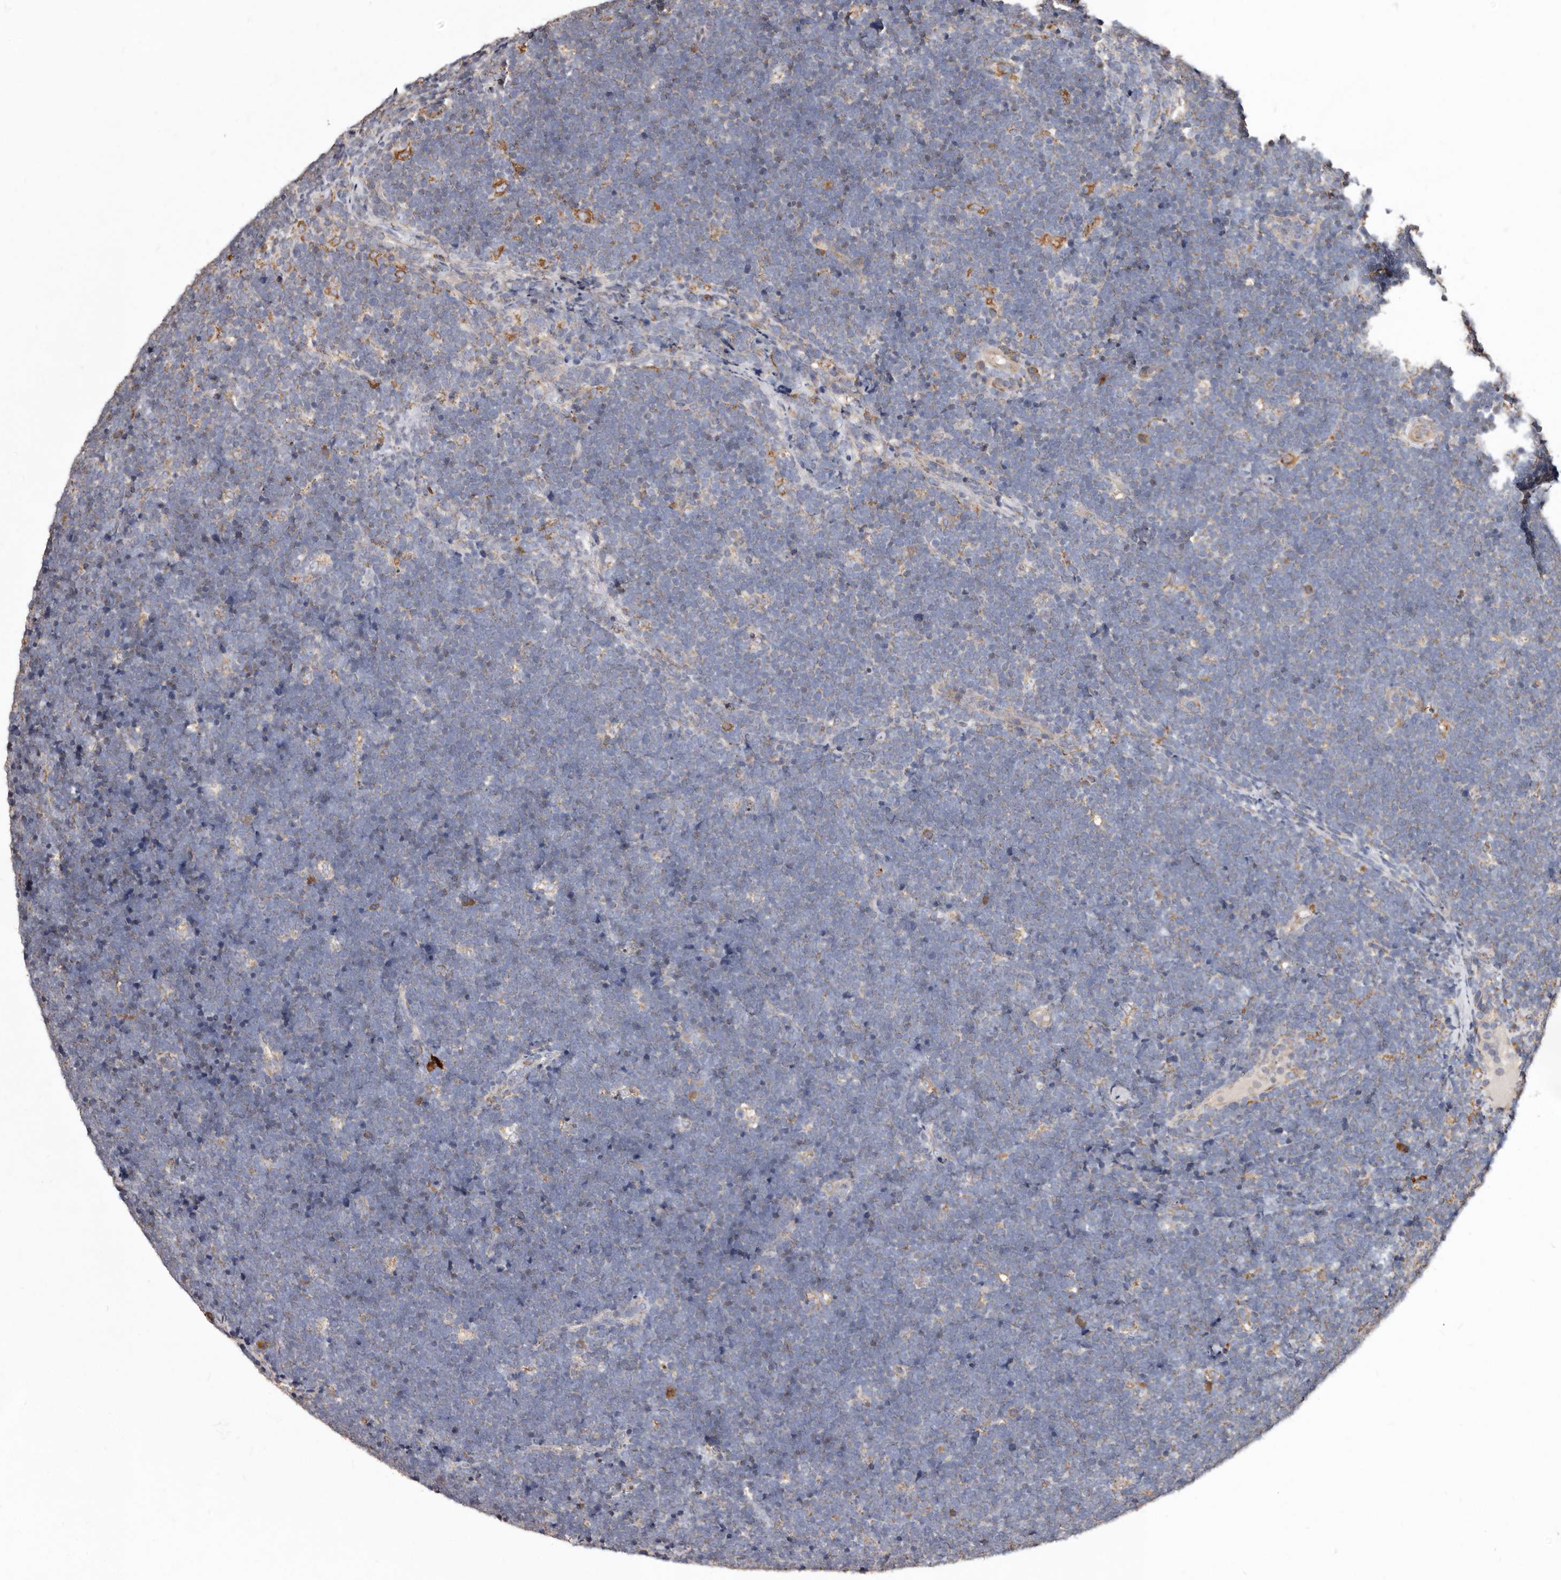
{"staining": {"intensity": "negative", "quantity": "none", "location": "none"}, "tissue": "lymphoma", "cell_type": "Tumor cells", "image_type": "cancer", "snomed": [{"axis": "morphology", "description": "Malignant lymphoma, non-Hodgkin's type, High grade"}, {"axis": "topography", "description": "Lymph node"}], "caption": "Lymphoma was stained to show a protein in brown. There is no significant positivity in tumor cells. (DAB immunohistochemistry with hematoxylin counter stain).", "gene": "STEAP2", "patient": {"sex": "male", "age": 13}}